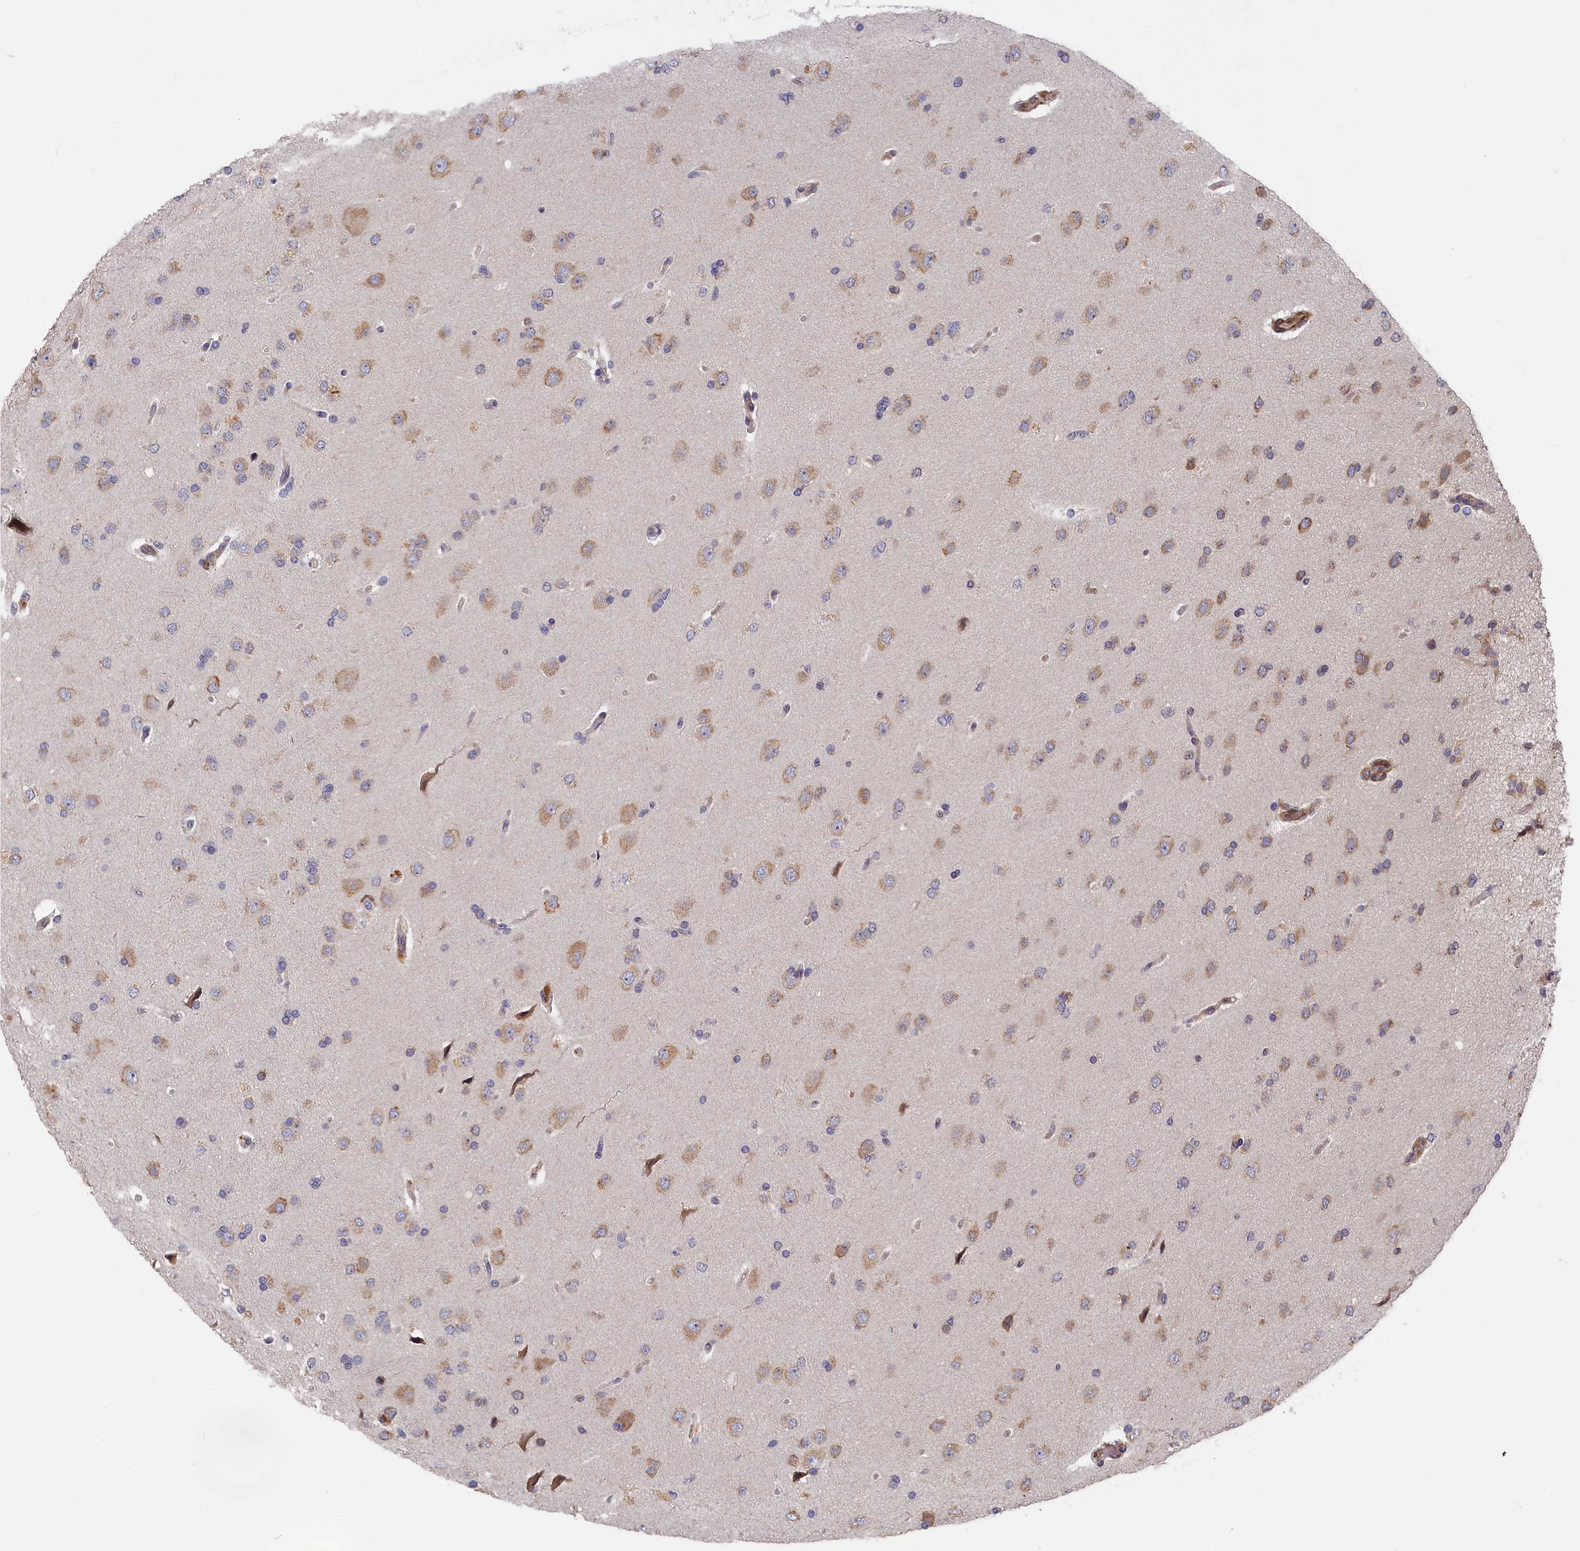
{"staining": {"intensity": "moderate", "quantity": "25%-75%", "location": "cytoplasmic/membranous"}, "tissue": "glioma", "cell_type": "Tumor cells", "image_type": "cancer", "snomed": [{"axis": "morphology", "description": "Glioma, malignant, High grade"}, {"axis": "topography", "description": "Brain"}], "caption": "Protein staining displays moderate cytoplasmic/membranous staining in about 25%-75% of tumor cells in glioma.", "gene": "CYB5D2", "patient": {"sex": "male", "age": 72}}